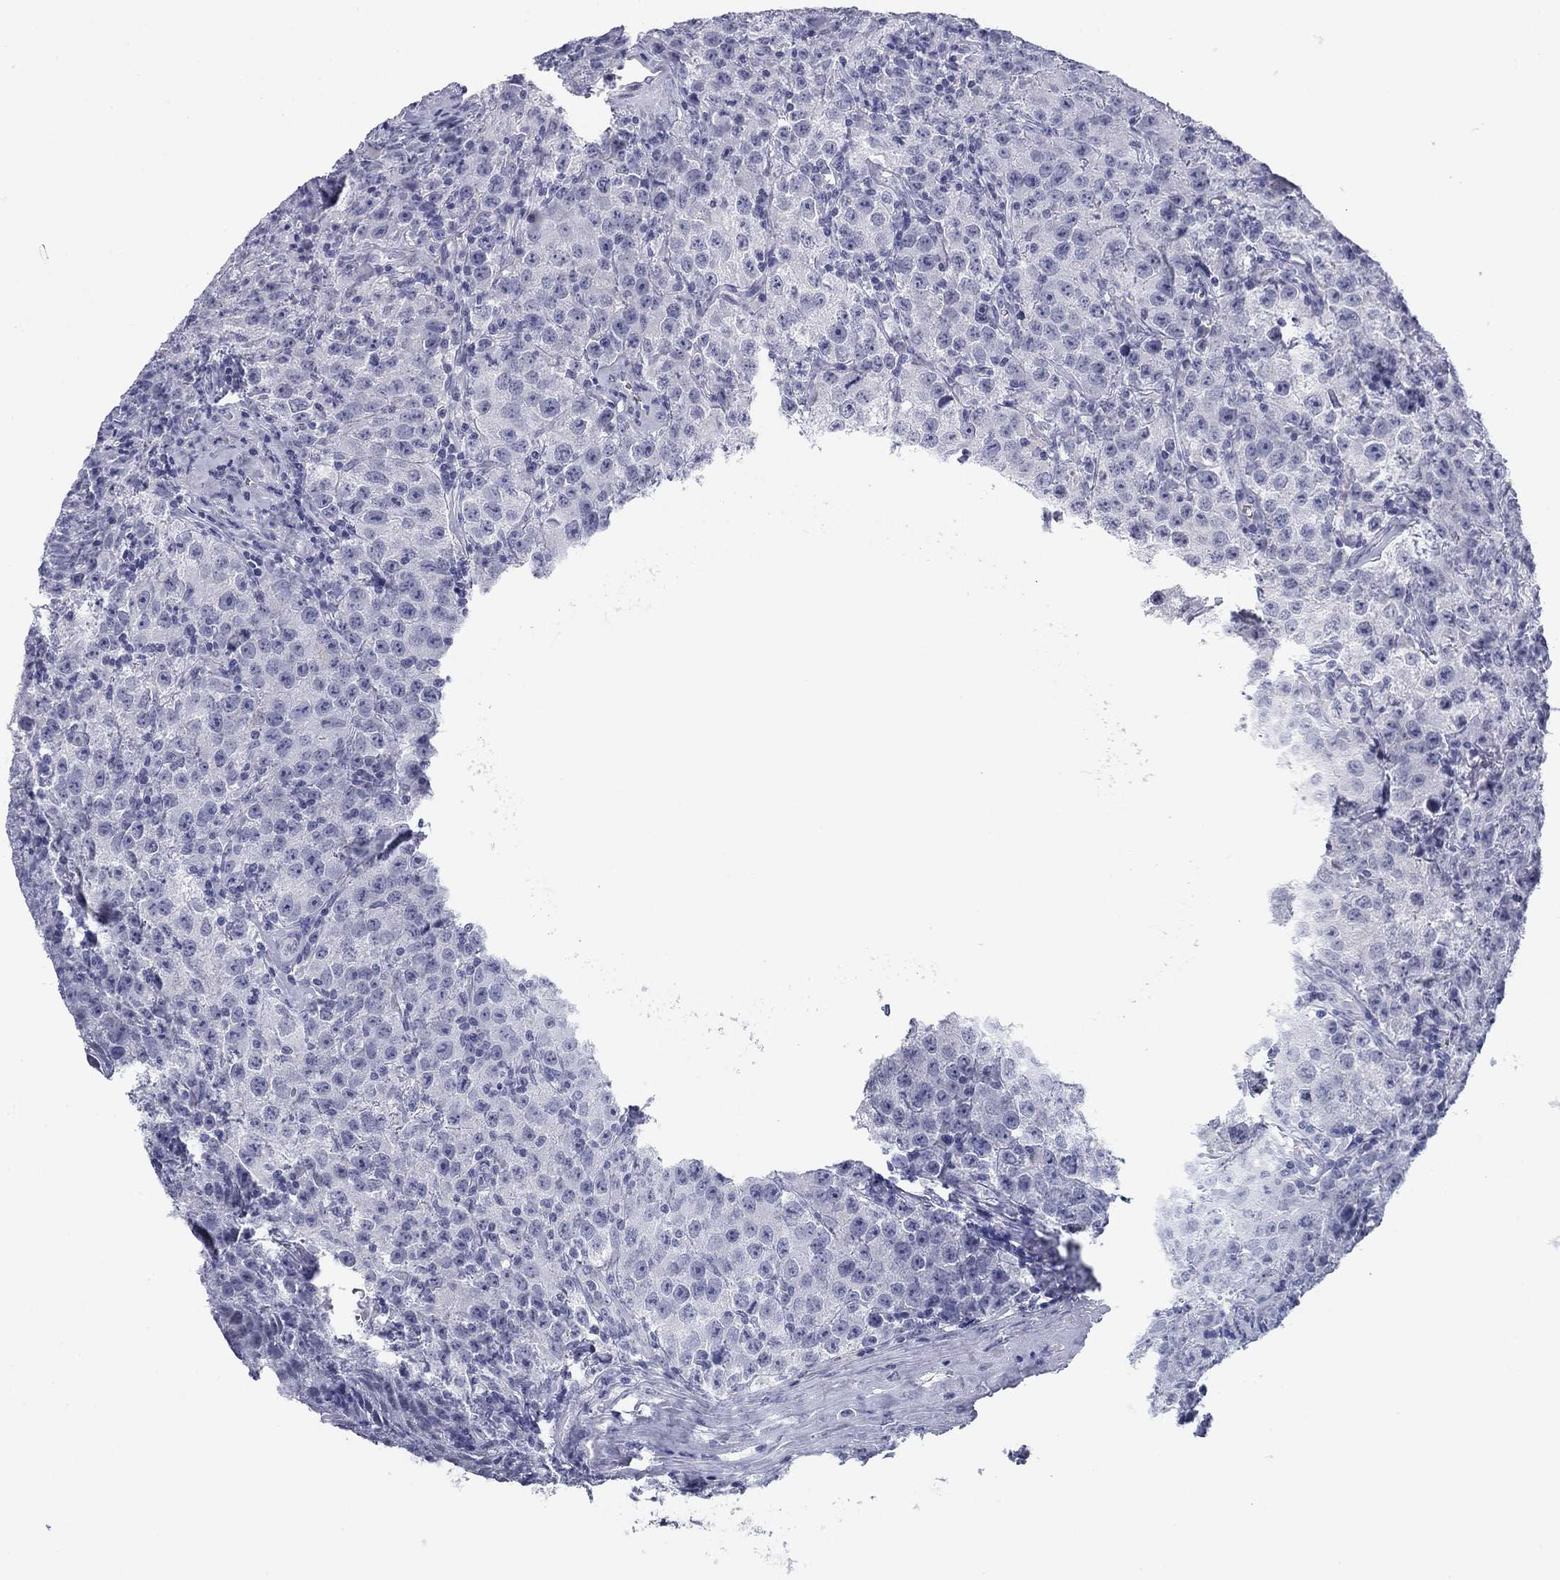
{"staining": {"intensity": "negative", "quantity": "none", "location": "none"}, "tissue": "testis cancer", "cell_type": "Tumor cells", "image_type": "cancer", "snomed": [{"axis": "morphology", "description": "Seminoma, NOS"}, {"axis": "topography", "description": "Testis"}], "caption": "Immunohistochemistry photomicrograph of neoplastic tissue: human testis cancer (seminoma) stained with DAB (3,3'-diaminobenzidine) shows no significant protein expression in tumor cells. (DAB immunohistochemistry (IHC), high magnification).", "gene": "PRPH", "patient": {"sex": "male", "age": 52}}